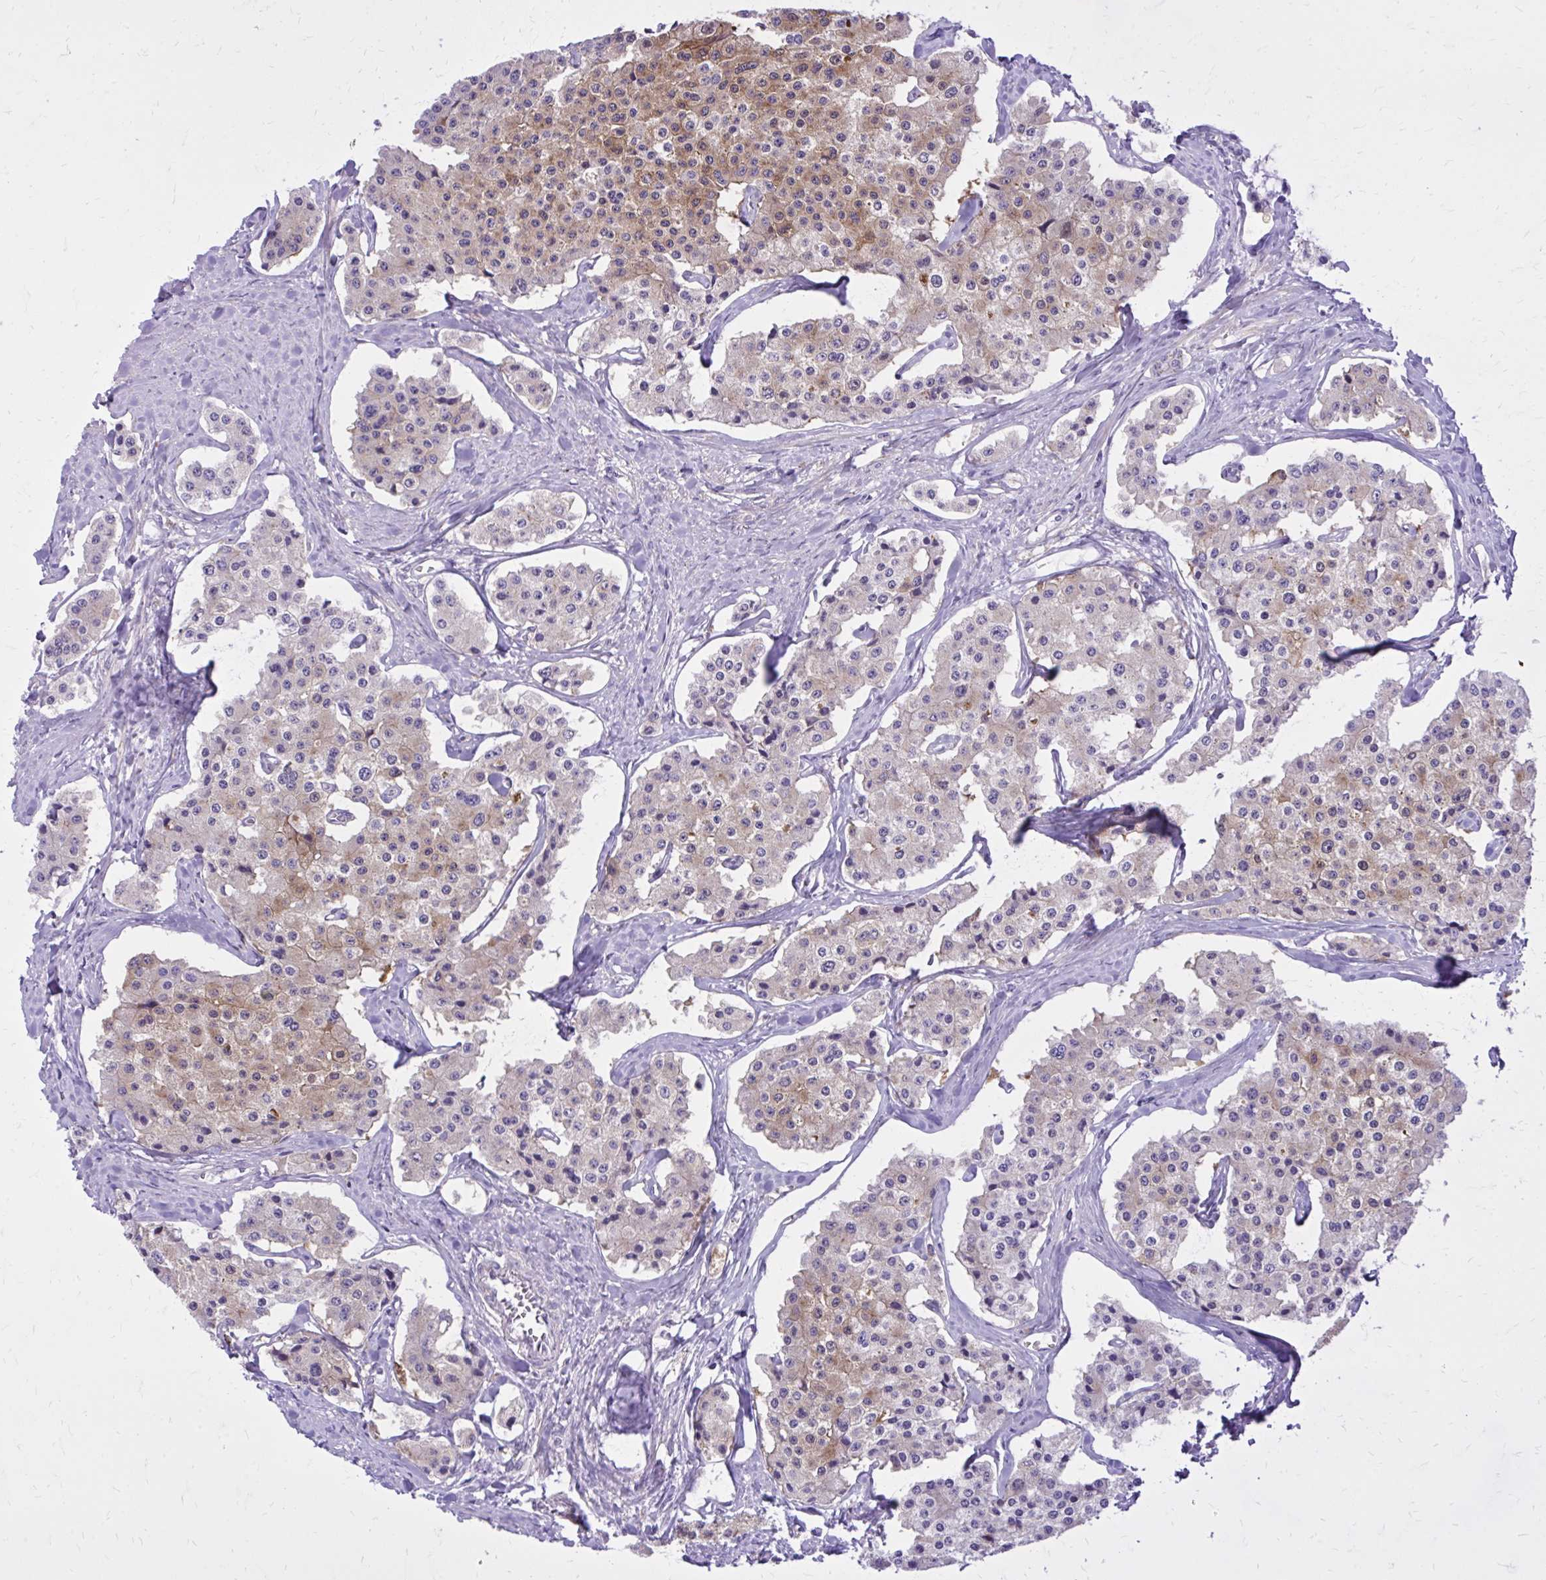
{"staining": {"intensity": "moderate", "quantity": "25%-75%", "location": "cytoplasmic/membranous"}, "tissue": "carcinoid", "cell_type": "Tumor cells", "image_type": "cancer", "snomed": [{"axis": "morphology", "description": "Carcinoid, malignant, NOS"}, {"axis": "topography", "description": "Small intestine"}], "caption": "IHC image of human carcinoid (malignant) stained for a protein (brown), which displays medium levels of moderate cytoplasmic/membranous positivity in about 25%-75% of tumor cells.", "gene": "RASL11B", "patient": {"sex": "female", "age": 65}}